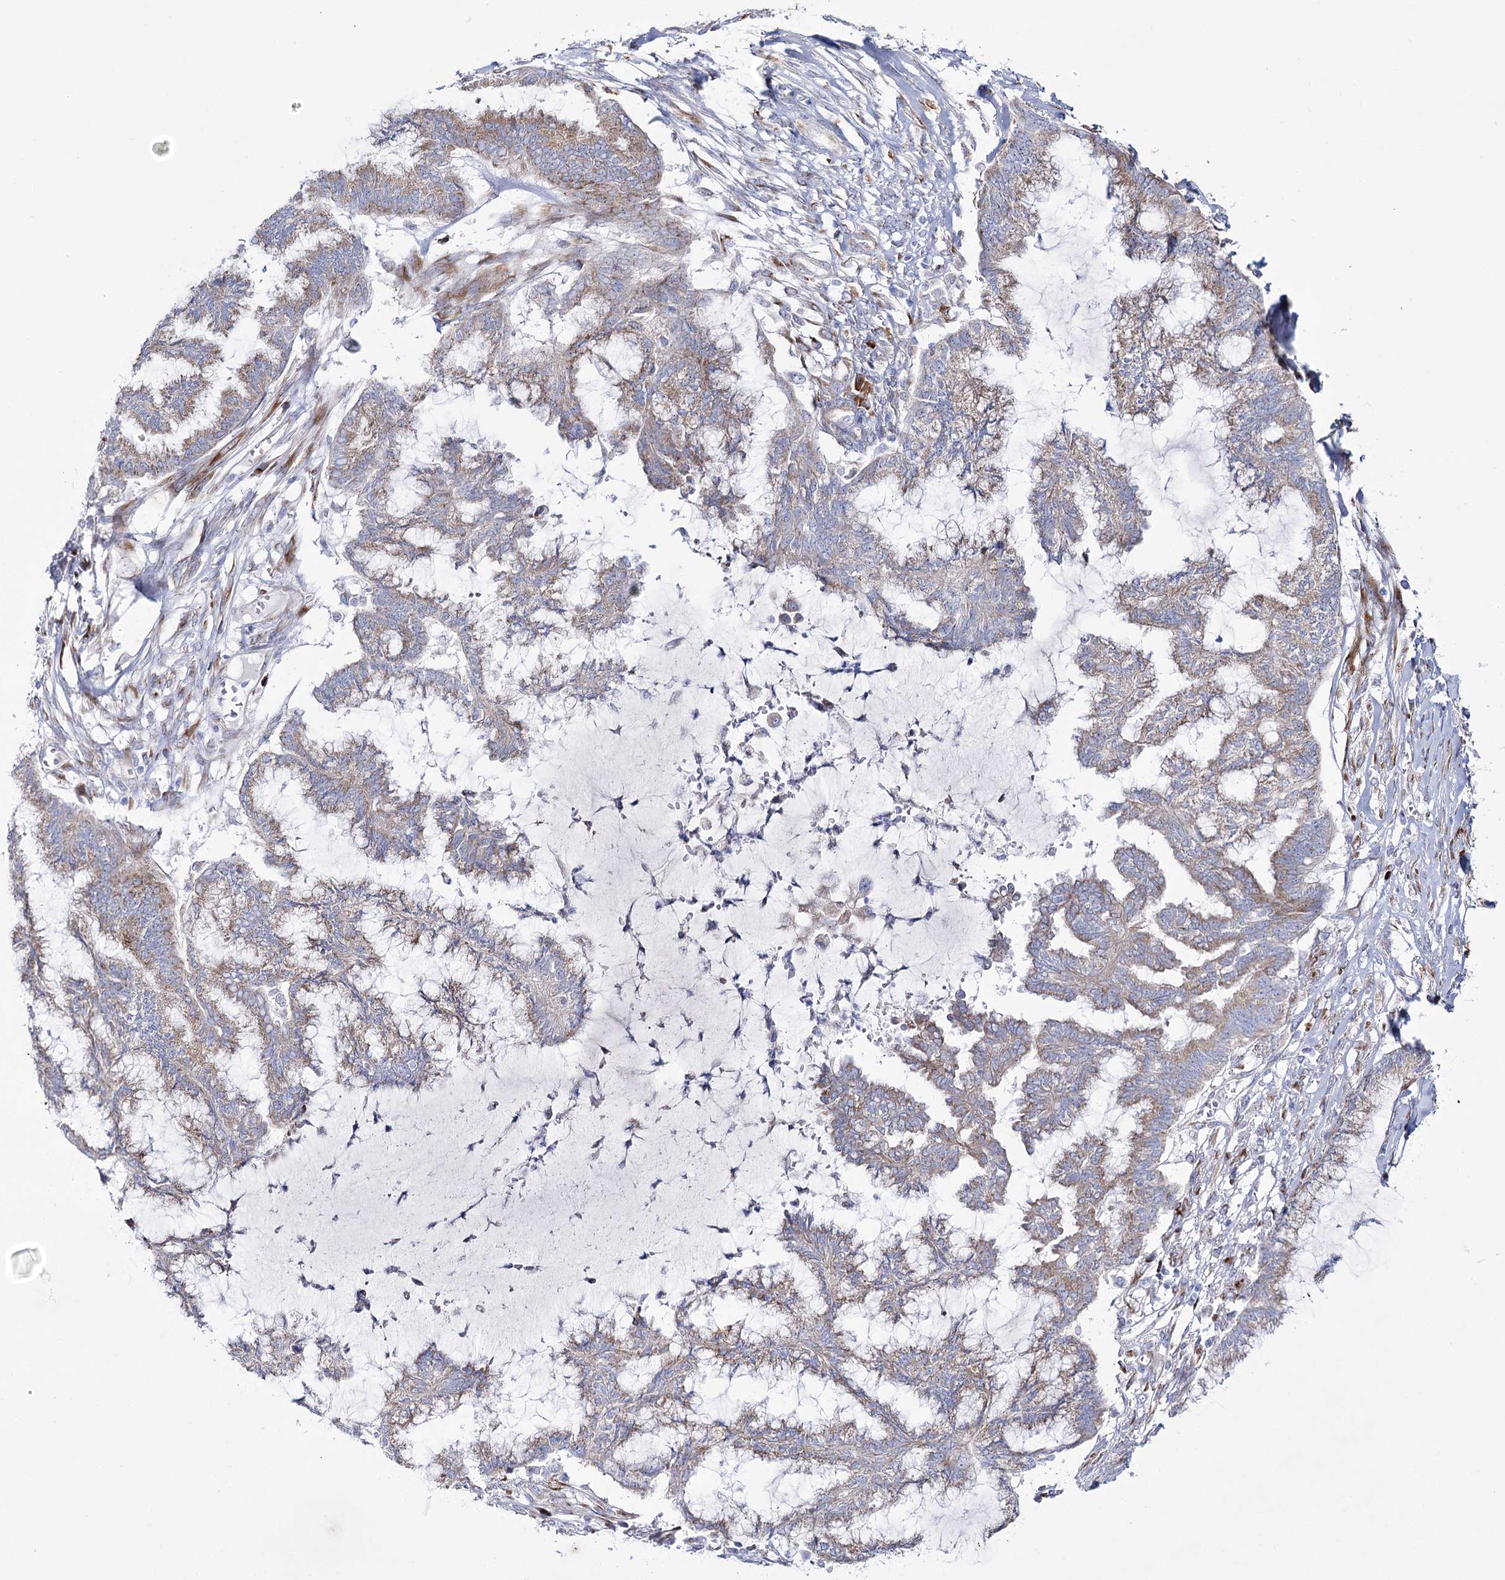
{"staining": {"intensity": "weak", "quantity": "25%-75%", "location": "cytoplasmic/membranous"}, "tissue": "endometrial cancer", "cell_type": "Tumor cells", "image_type": "cancer", "snomed": [{"axis": "morphology", "description": "Adenocarcinoma, NOS"}, {"axis": "topography", "description": "Endometrium"}], "caption": "The immunohistochemical stain labels weak cytoplasmic/membranous expression in tumor cells of endometrial cancer (adenocarcinoma) tissue.", "gene": "METTL5", "patient": {"sex": "female", "age": 86}}